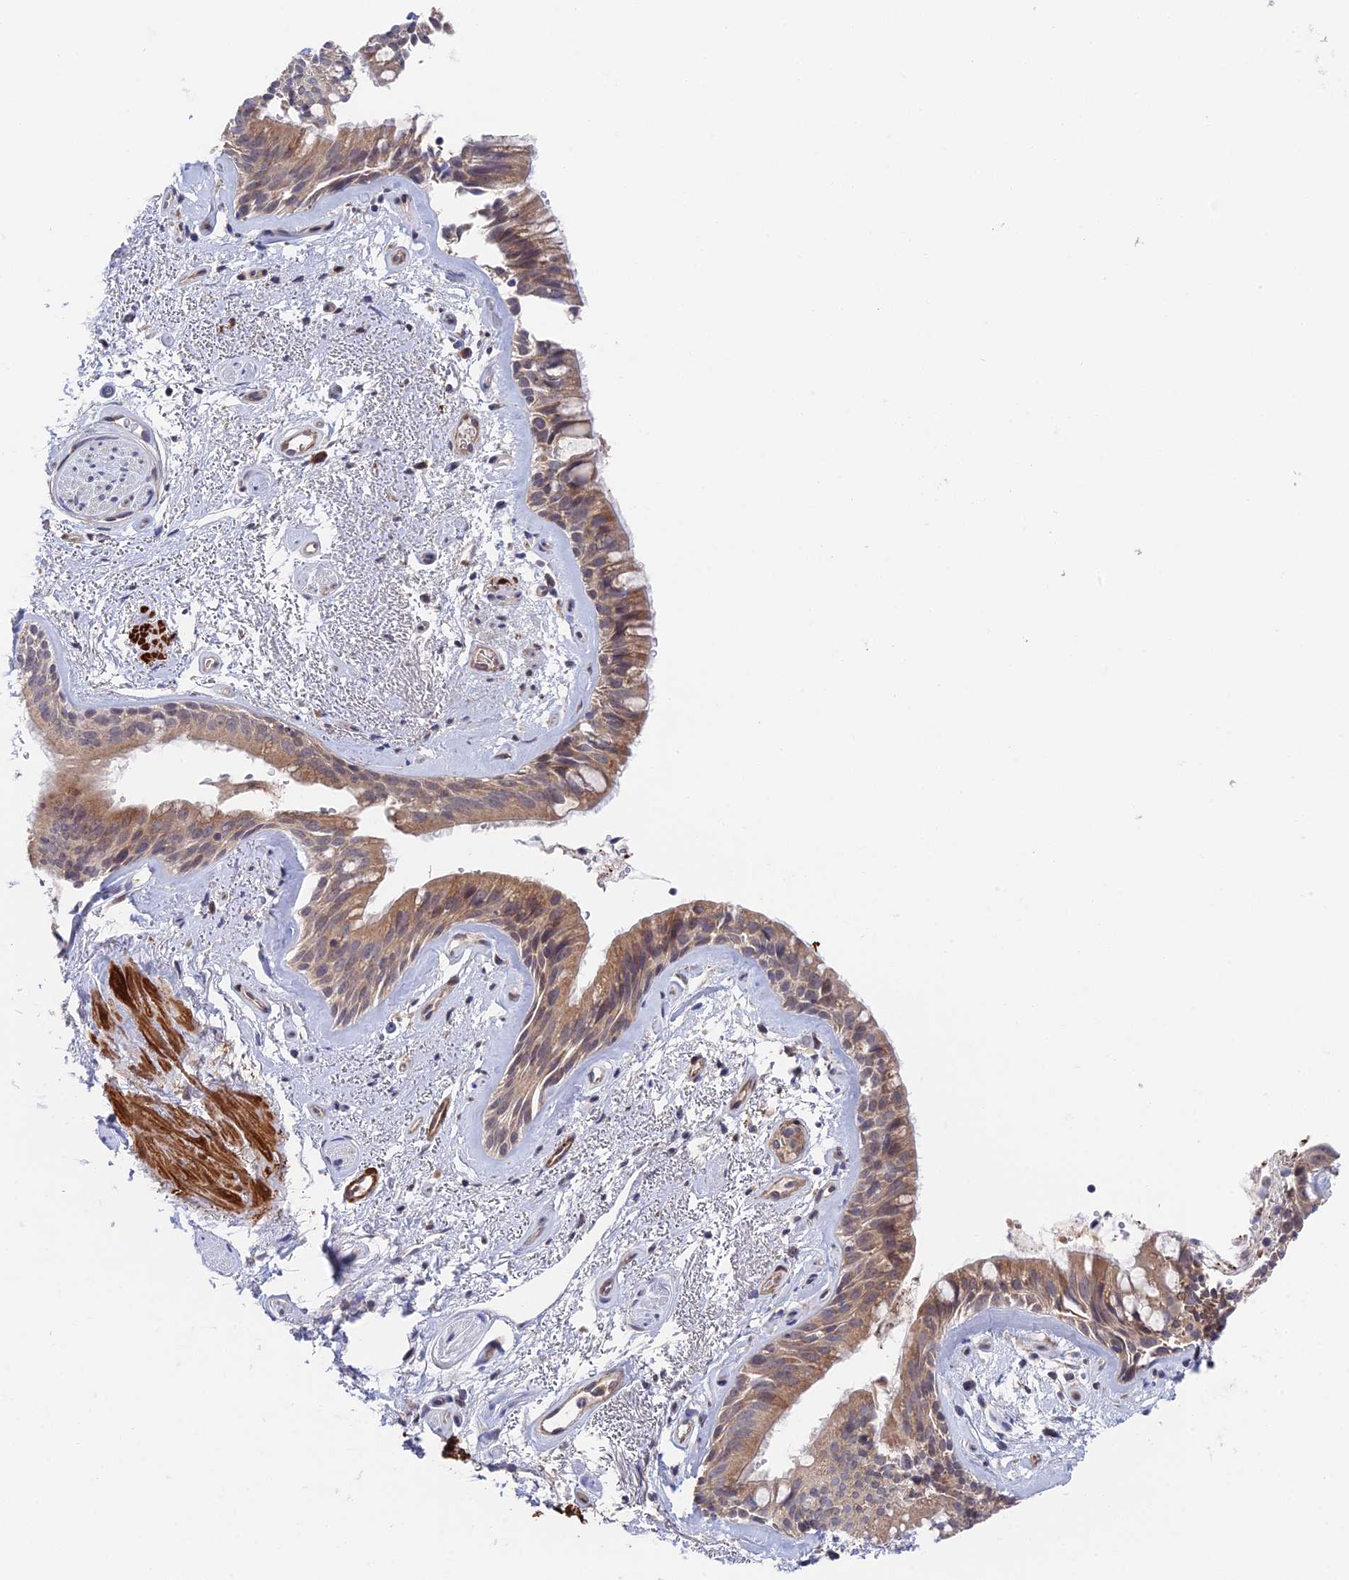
{"staining": {"intensity": "moderate", "quantity": ">75%", "location": "cytoplasmic/membranous"}, "tissue": "bronchus", "cell_type": "Respiratory epithelial cells", "image_type": "normal", "snomed": [{"axis": "morphology", "description": "Normal tissue, NOS"}, {"axis": "topography", "description": "Cartilage tissue"}, {"axis": "topography", "description": "Bronchus"}], "caption": "Human bronchus stained with a protein marker displays moderate staining in respiratory epithelial cells.", "gene": "ZNF320", "patient": {"sex": "female", "age": 66}}